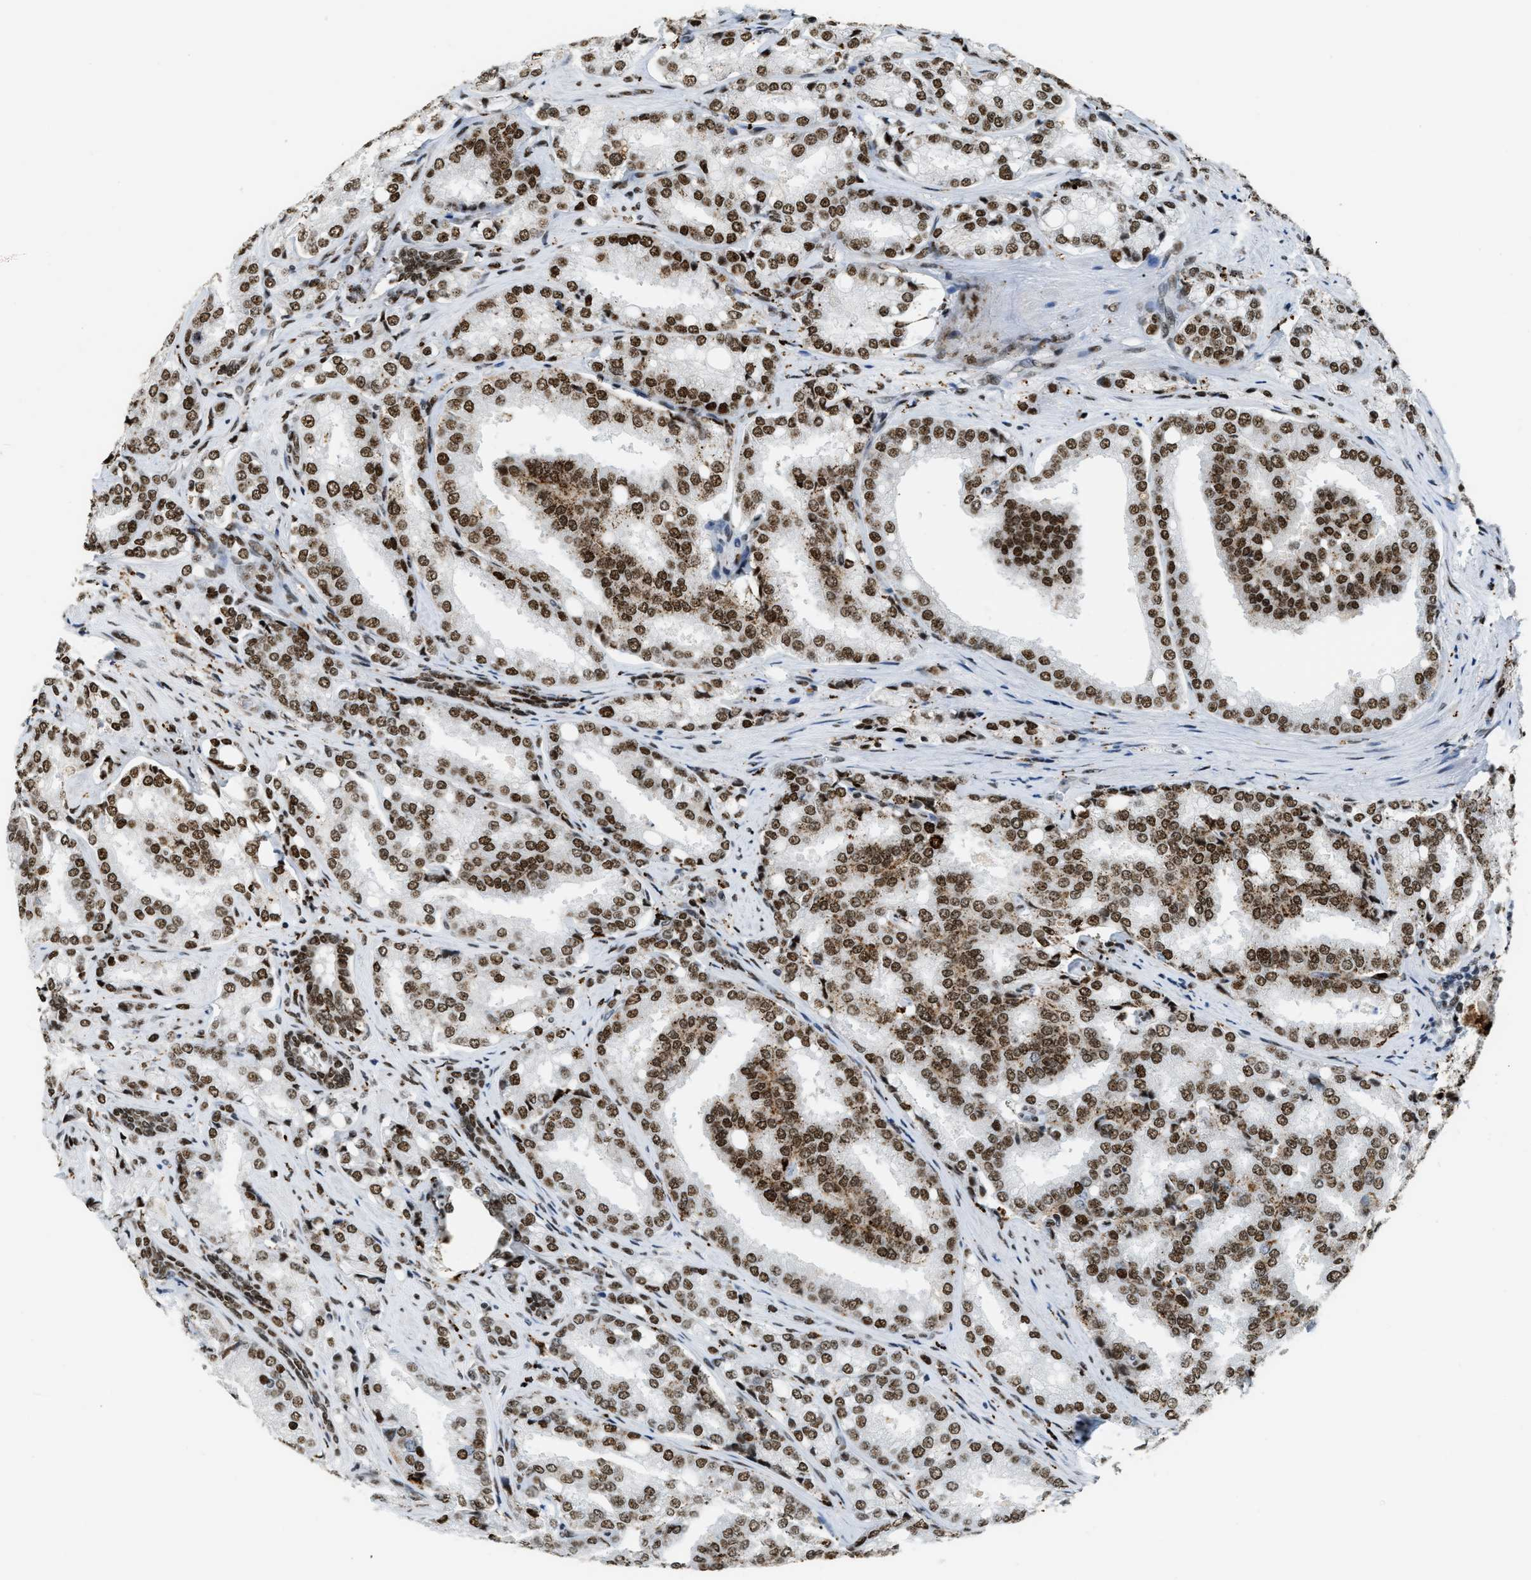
{"staining": {"intensity": "moderate", "quantity": ">75%", "location": "cytoplasmic/membranous,nuclear"}, "tissue": "prostate cancer", "cell_type": "Tumor cells", "image_type": "cancer", "snomed": [{"axis": "morphology", "description": "Adenocarcinoma, High grade"}, {"axis": "topography", "description": "Prostate"}], "caption": "Immunohistochemistry (IHC) of human prostate adenocarcinoma (high-grade) displays medium levels of moderate cytoplasmic/membranous and nuclear positivity in about >75% of tumor cells.", "gene": "NUMA1", "patient": {"sex": "male", "age": 50}}